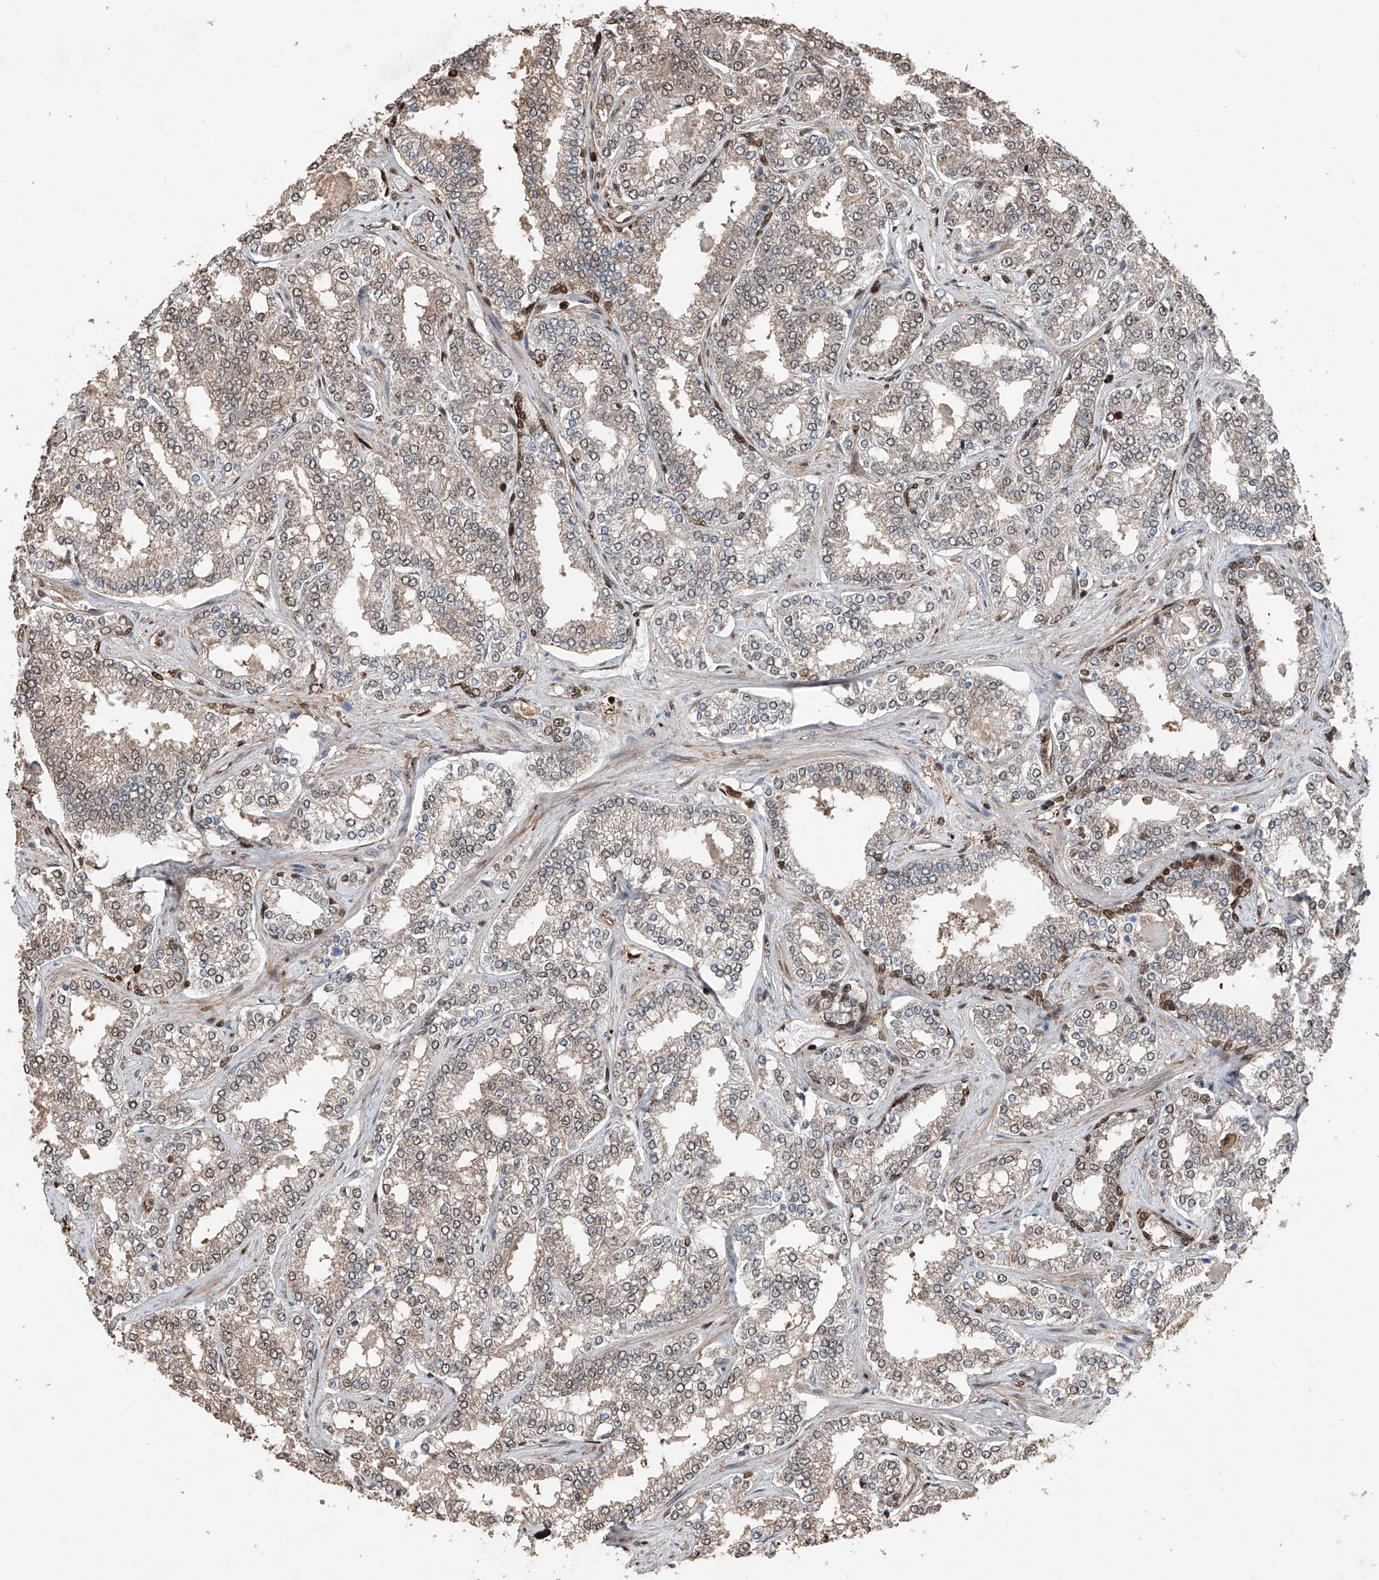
{"staining": {"intensity": "weak", "quantity": "25%-75%", "location": "cytoplasmic/membranous,nuclear"}, "tissue": "prostate cancer", "cell_type": "Tumor cells", "image_type": "cancer", "snomed": [{"axis": "morphology", "description": "Normal tissue, NOS"}, {"axis": "morphology", "description": "Adenocarcinoma, High grade"}, {"axis": "topography", "description": "Prostate"}], "caption": "A photomicrograph of prostate adenocarcinoma (high-grade) stained for a protein displays weak cytoplasmic/membranous and nuclear brown staining in tumor cells.", "gene": "RMND1", "patient": {"sex": "male", "age": 83}}